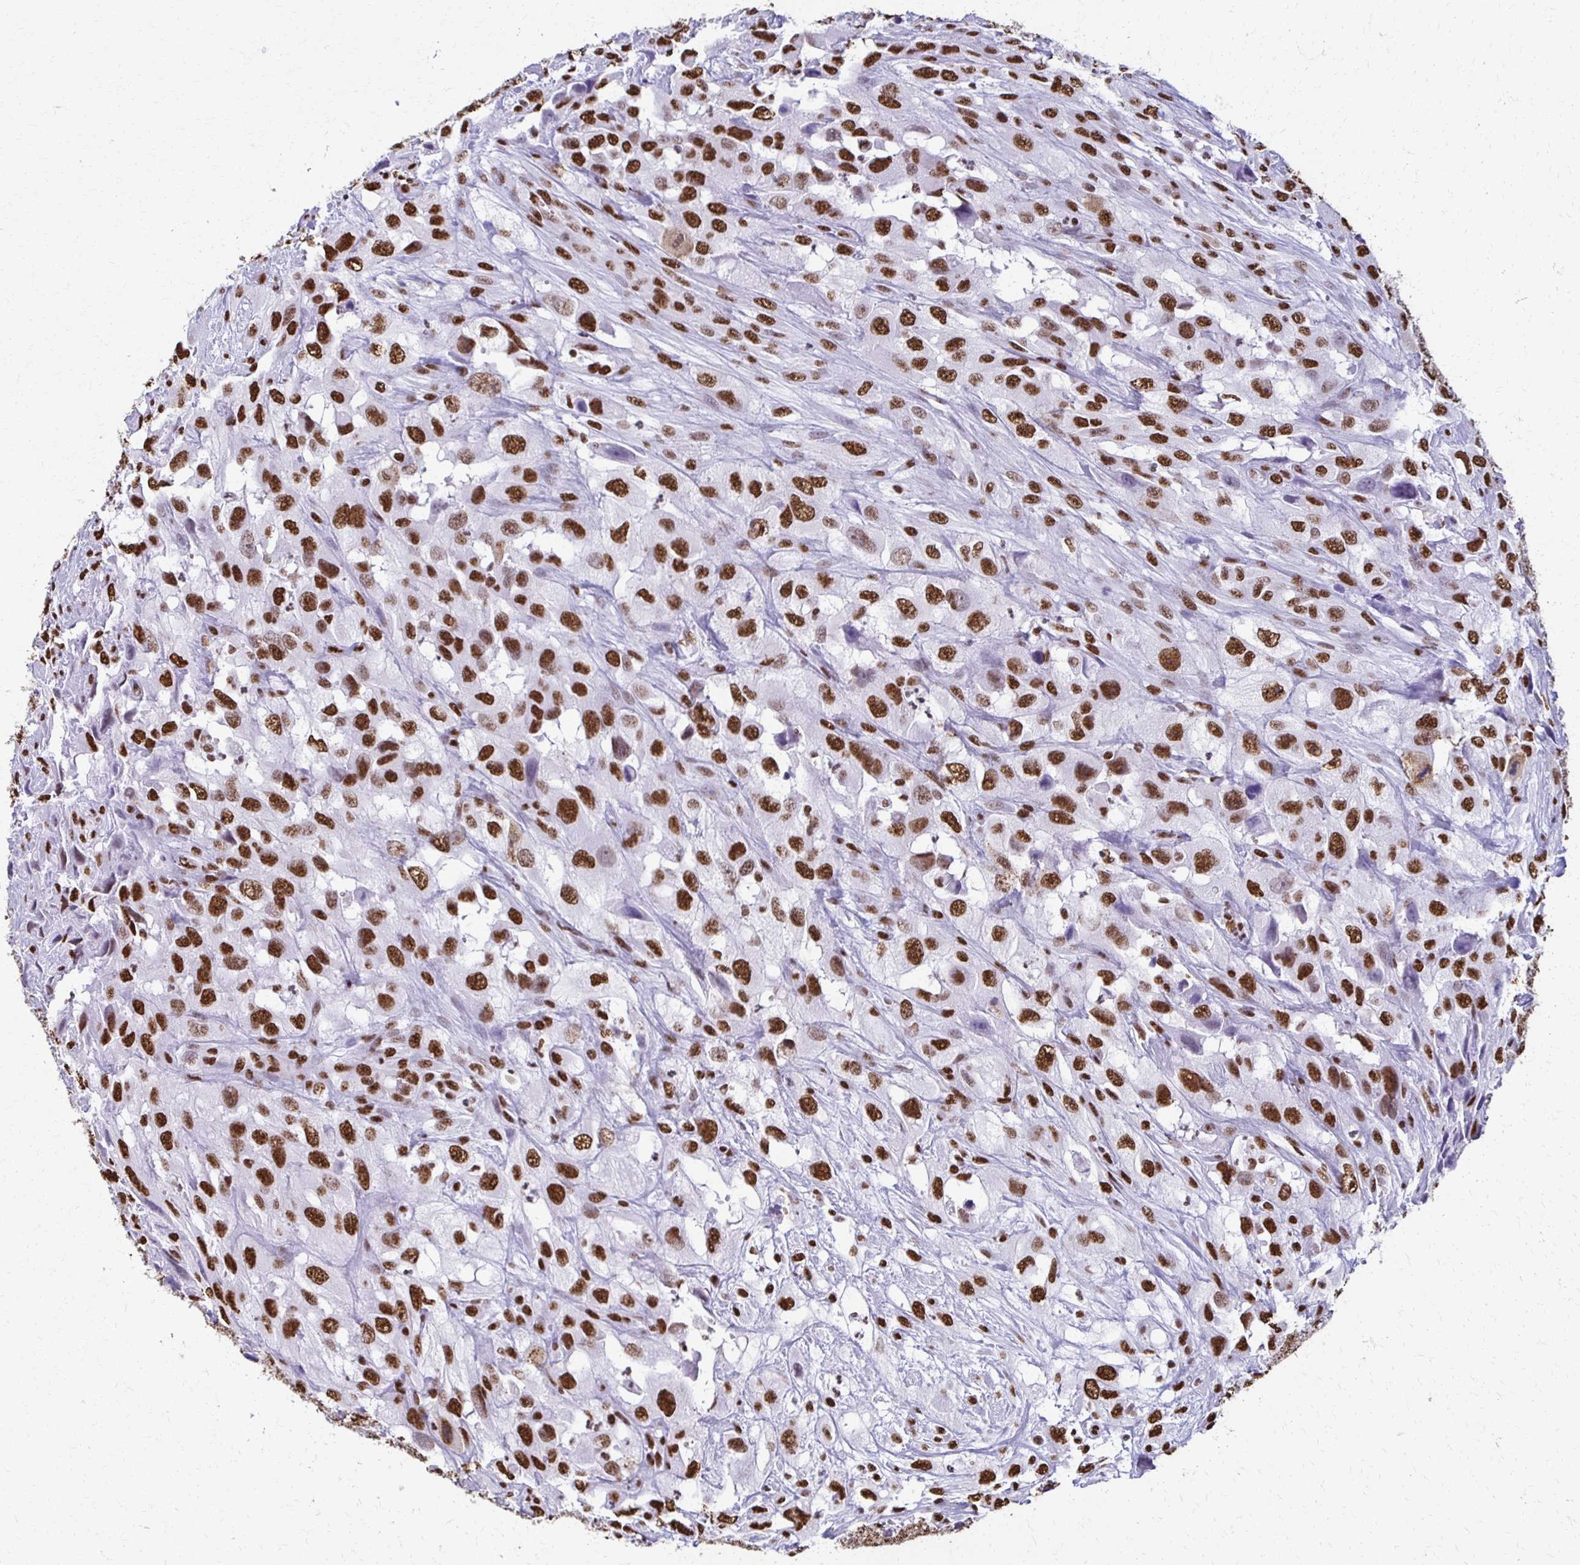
{"staining": {"intensity": "strong", "quantity": ">75%", "location": "nuclear"}, "tissue": "urothelial cancer", "cell_type": "Tumor cells", "image_type": "cancer", "snomed": [{"axis": "morphology", "description": "Urothelial carcinoma, High grade"}, {"axis": "topography", "description": "Urinary bladder"}], "caption": "A brown stain labels strong nuclear staining of a protein in human urothelial cancer tumor cells. The protein is shown in brown color, while the nuclei are stained blue.", "gene": "NONO", "patient": {"sex": "male", "age": 67}}